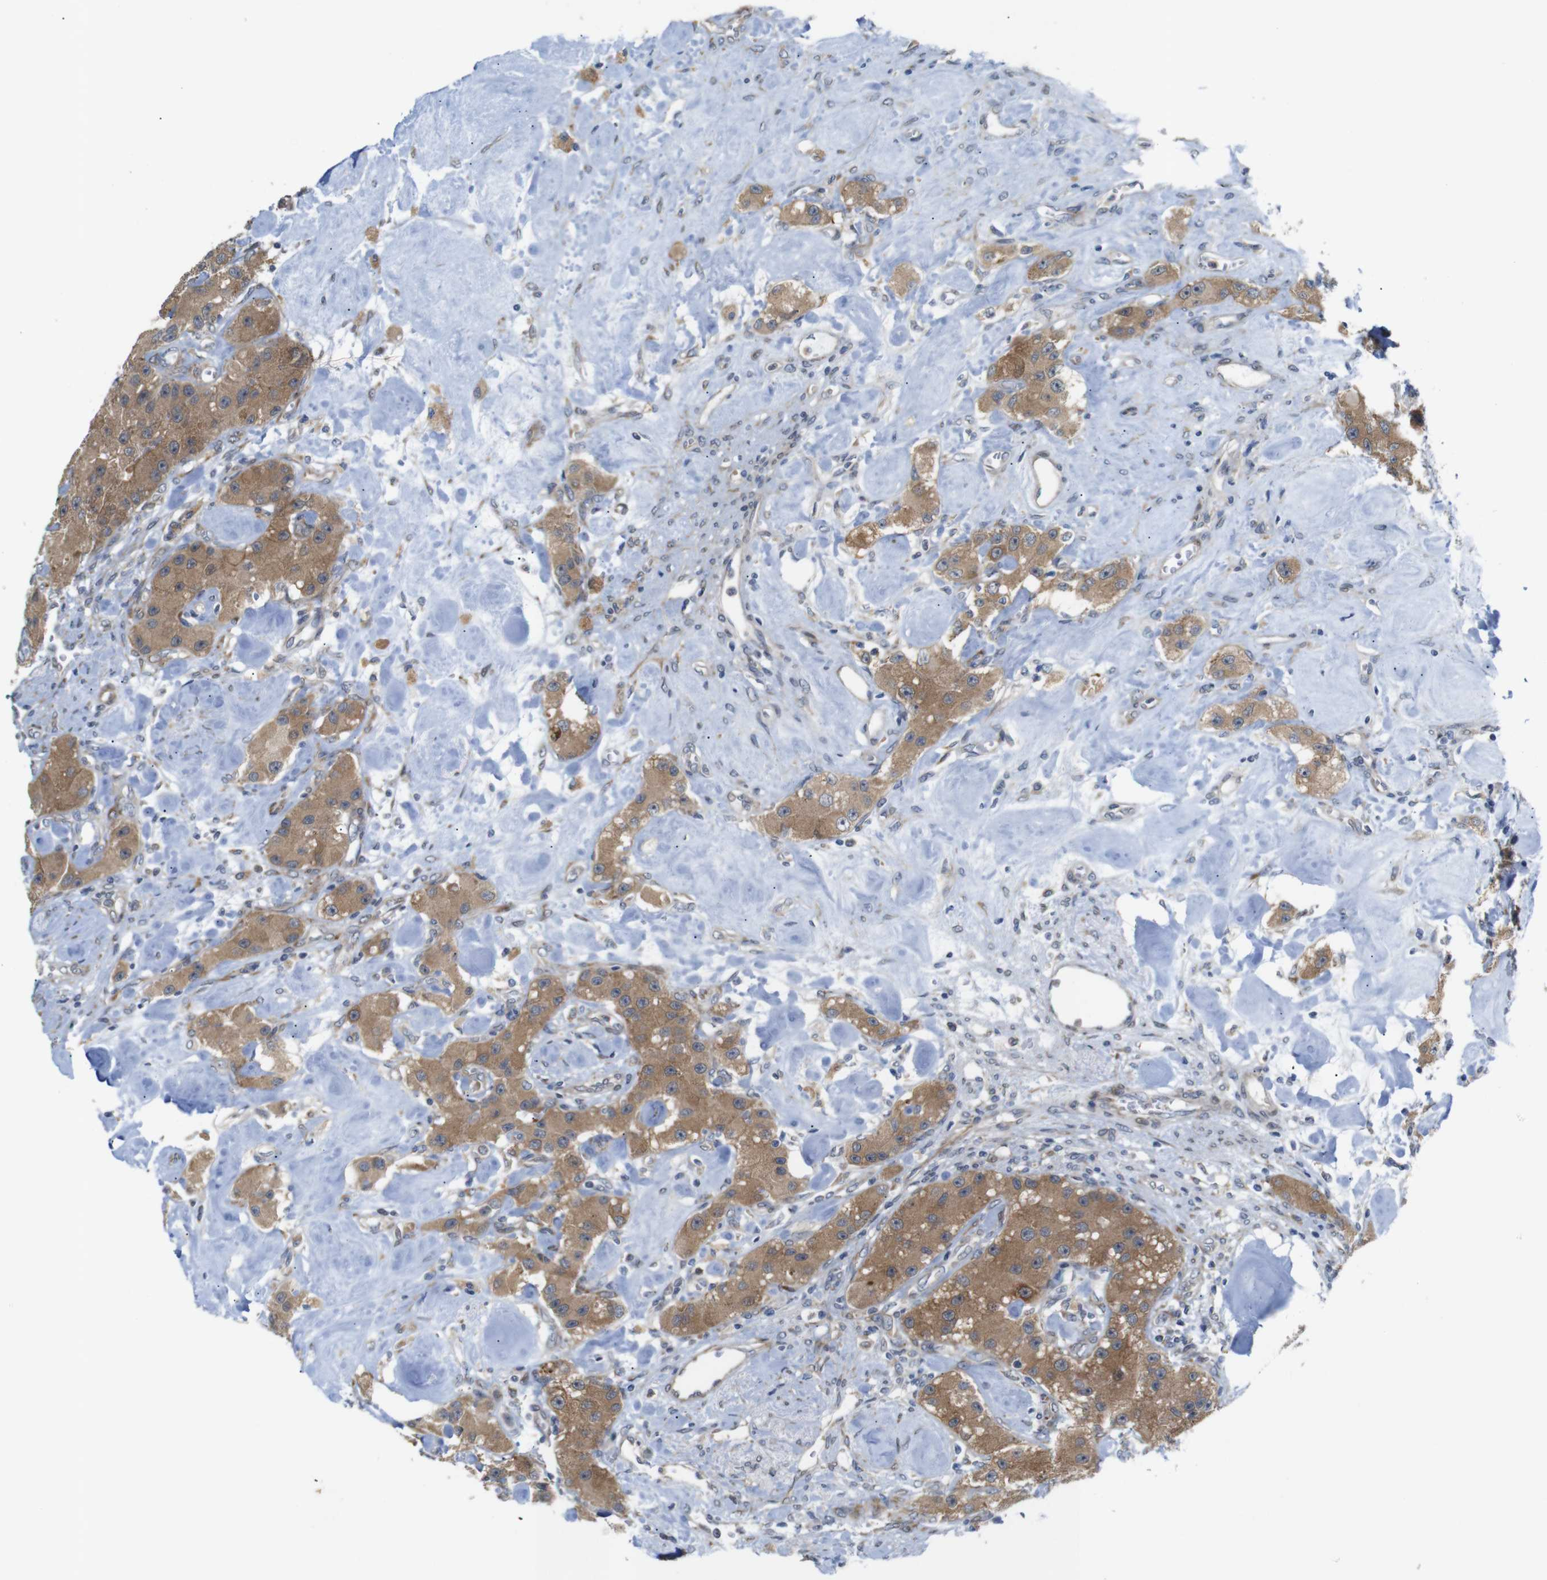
{"staining": {"intensity": "moderate", "quantity": ">75%", "location": "cytoplasmic/membranous"}, "tissue": "carcinoid", "cell_type": "Tumor cells", "image_type": "cancer", "snomed": [{"axis": "morphology", "description": "Carcinoid, malignant, NOS"}, {"axis": "topography", "description": "Pancreas"}], "caption": "Carcinoid stained with a brown dye shows moderate cytoplasmic/membranous positive staining in approximately >75% of tumor cells.", "gene": "P3H2", "patient": {"sex": "male", "age": 41}}